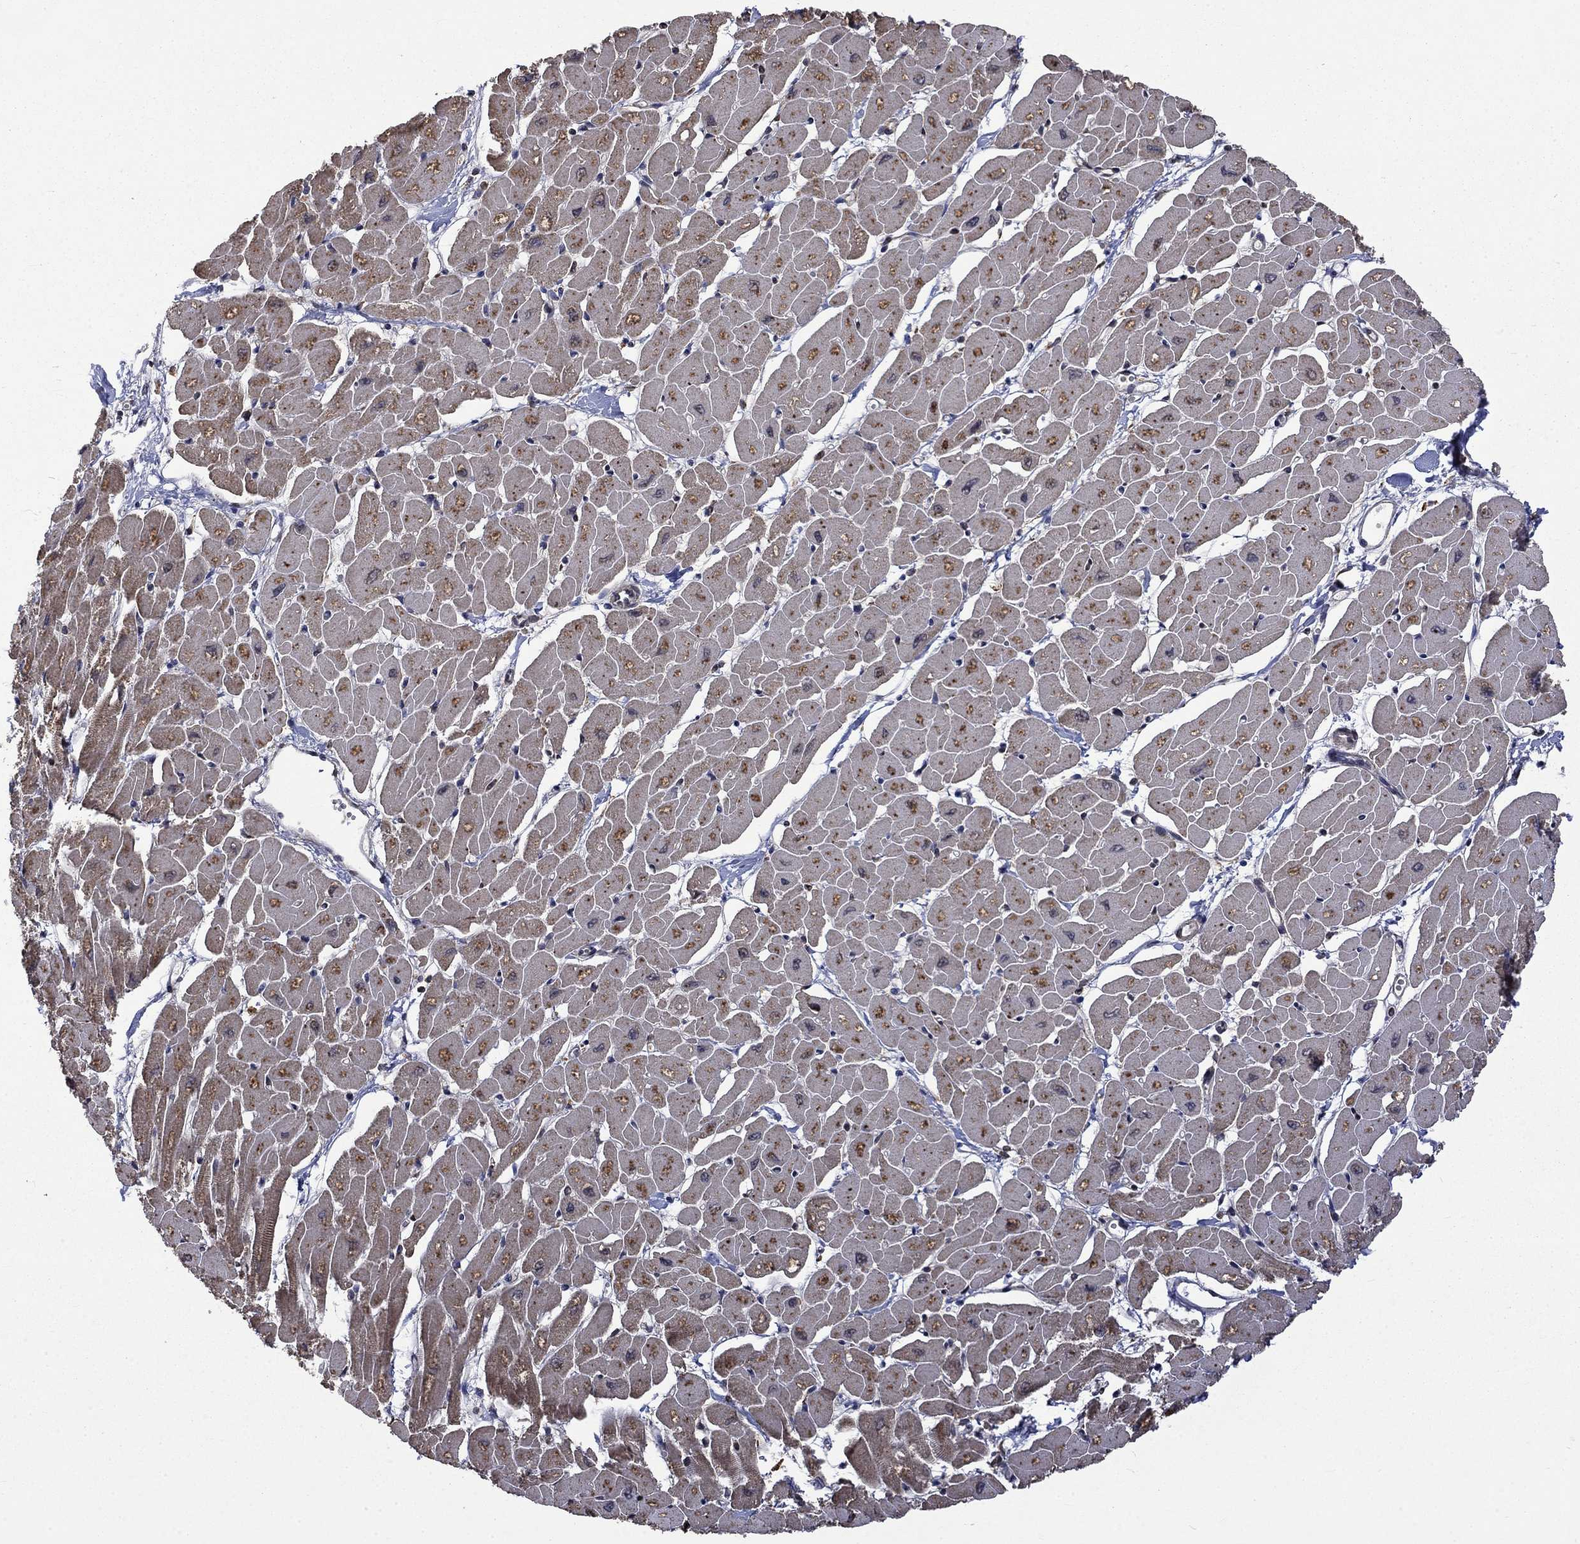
{"staining": {"intensity": "weak", "quantity": "25%-75%", "location": "cytoplasmic/membranous"}, "tissue": "heart muscle", "cell_type": "Cardiomyocytes", "image_type": "normal", "snomed": [{"axis": "morphology", "description": "Normal tissue, NOS"}, {"axis": "topography", "description": "Heart"}], "caption": "Immunohistochemical staining of benign heart muscle reveals weak cytoplasmic/membranous protein staining in approximately 25%-75% of cardiomyocytes. Nuclei are stained in blue.", "gene": "ESRRA", "patient": {"sex": "male", "age": 57}}